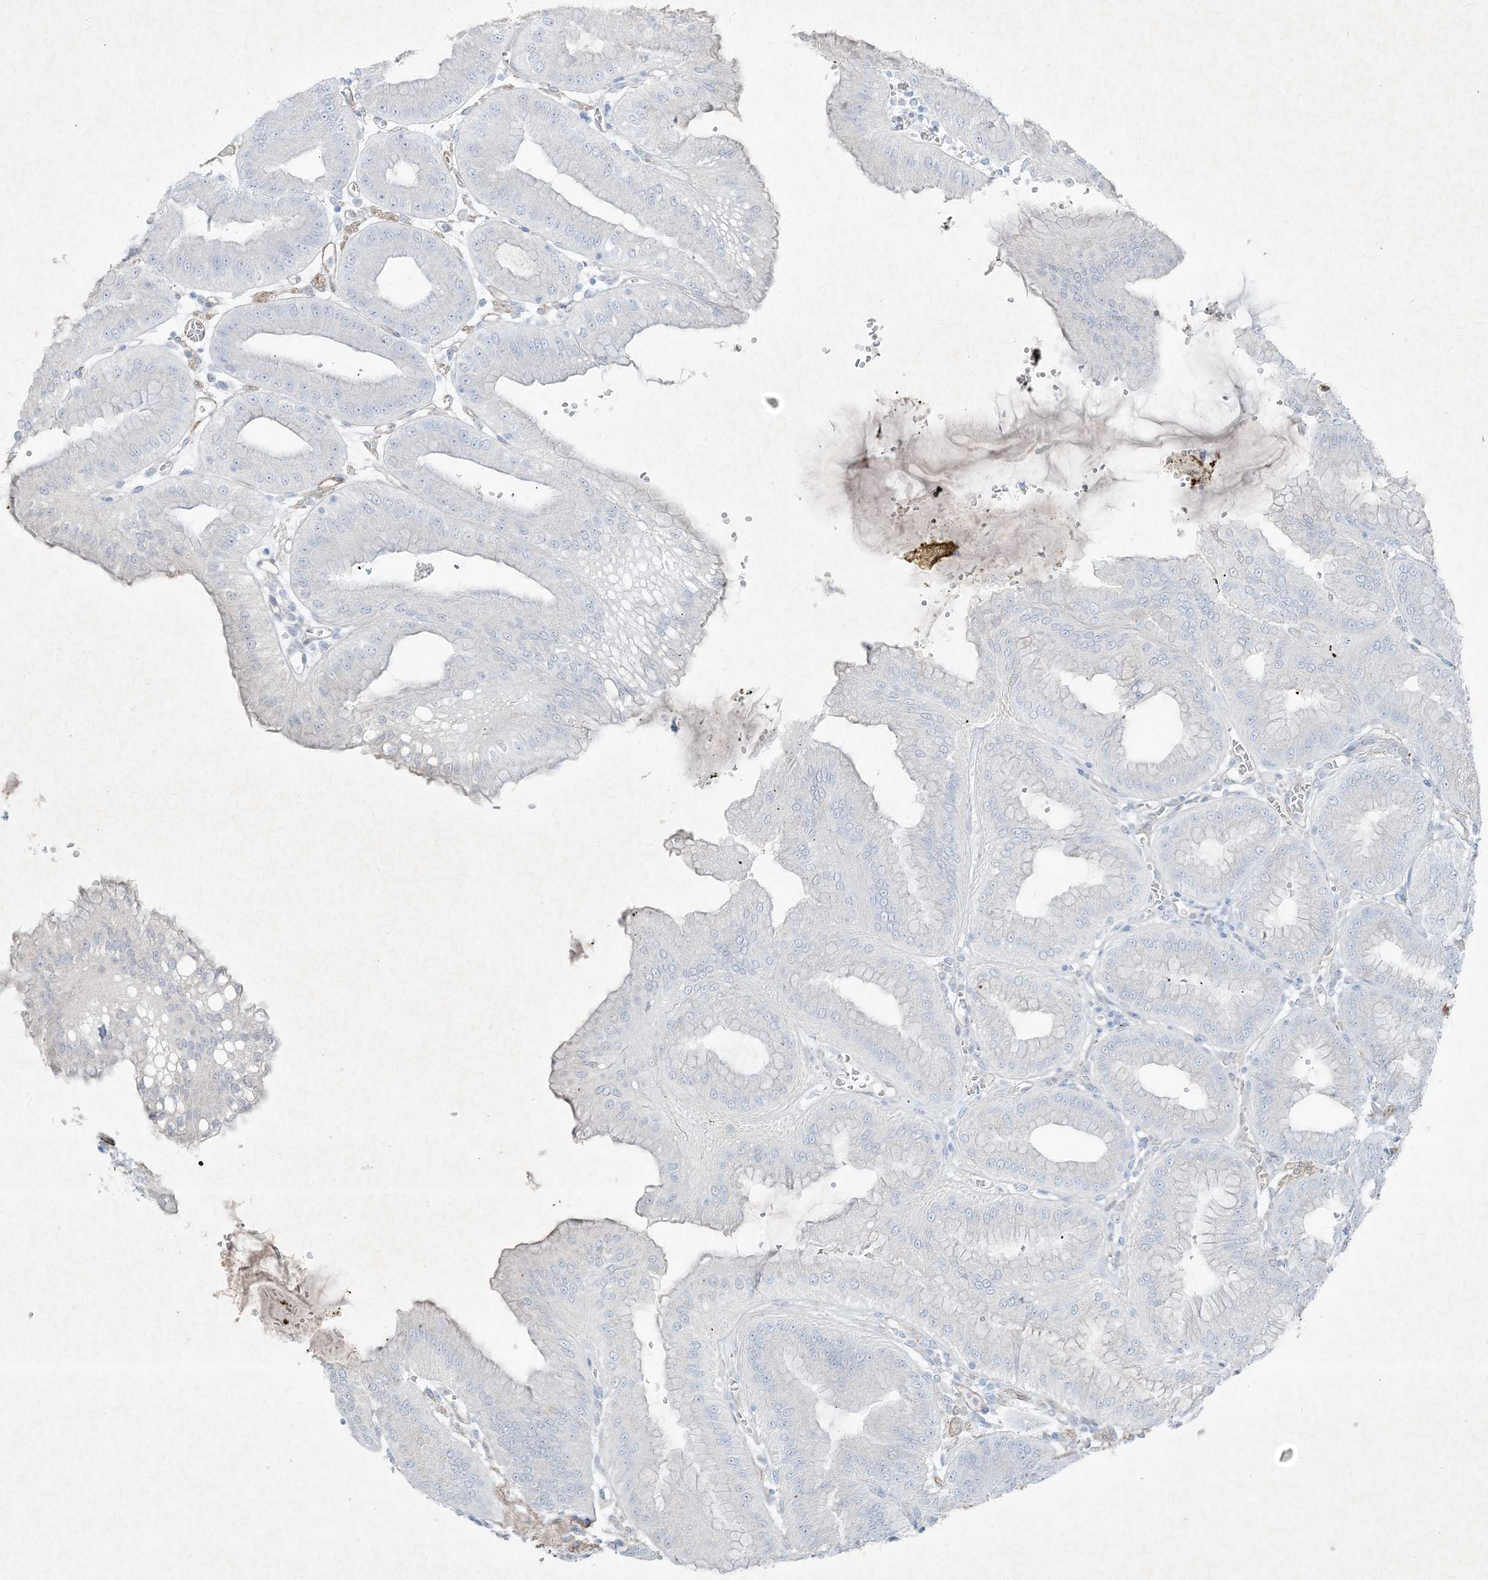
{"staining": {"intensity": "negative", "quantity": "none", "location": "none"}, "tissue": "stomach", "cell_type": "Glandular cells", "image_type": "normal", "snomed": [{"axis": "morphology", "description": "Normal tissue, NOS"}, {"axis": "topography", "description": "Stomach, lower"}], "caption": "This is a image of immunohistochemistry staining of normal stomach, which shows no expression in glandular cells. (DAB (3,3'-diaminobenzidine) immunohistochemistry, high magnification).", "gene": "PGM5", "patient": {"sex": "male", "age": 71}}